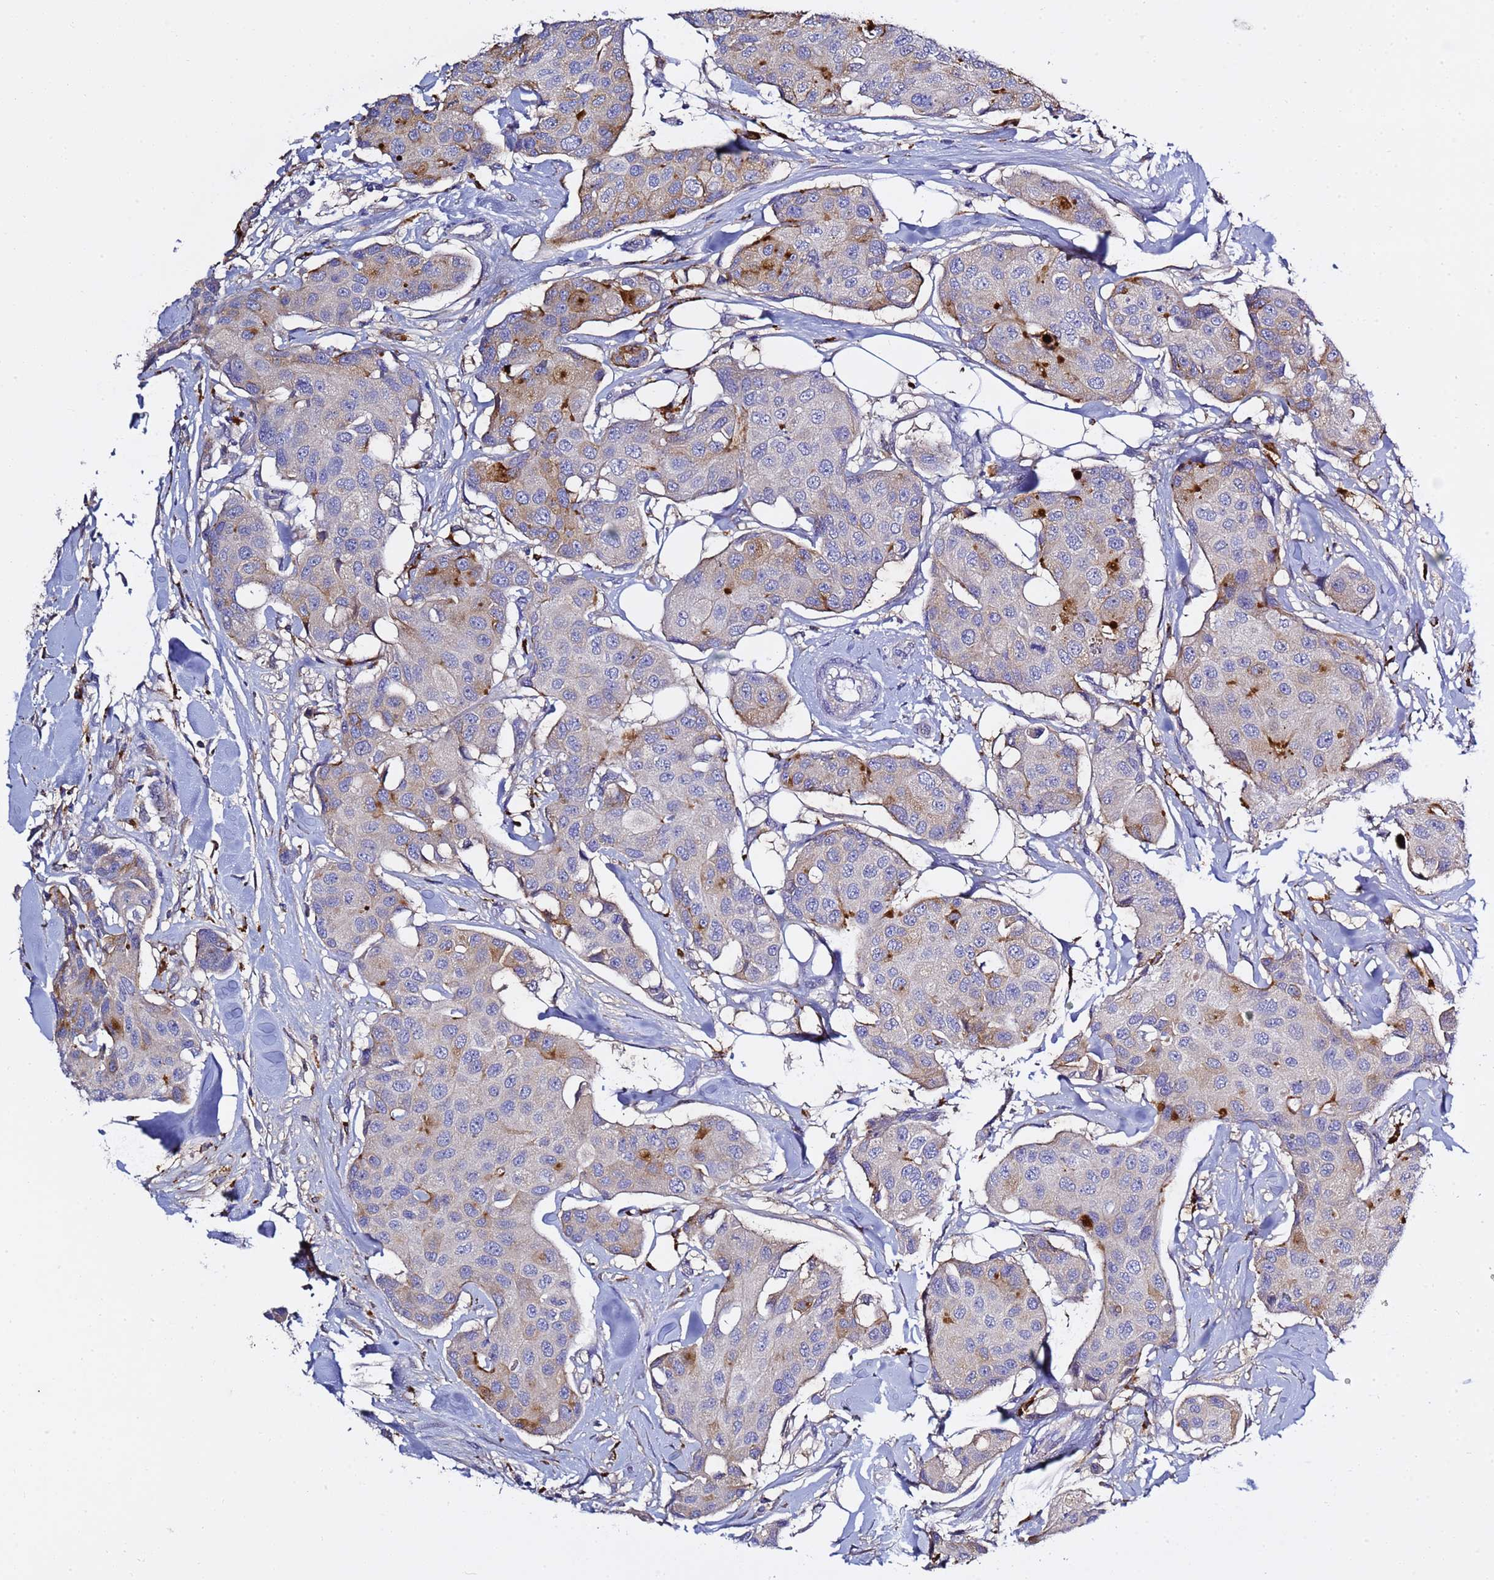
{"staining": {"intensity": "moderate", "quantity": "<25%", "location": "cytoplasmic/membranous"}, "tissue": "breast cancer", "cell_type": "Tumor cells", "image_type": "cancer", "snomed": [{"axis": "morphology", "description": "Duct carcinoma"}, {"axis": "topography", "description": "Breast"}, {"axis": "topography", "description": "Lymph node"}], "caption": "Breast intraductal carcinoma stained with a brown dye reveals moderate cytoplasmic/membranous positive positivity in about <25% of tumor cells.", "gene": "NAT2", "patient": {"sex": "female", "age": 80}}